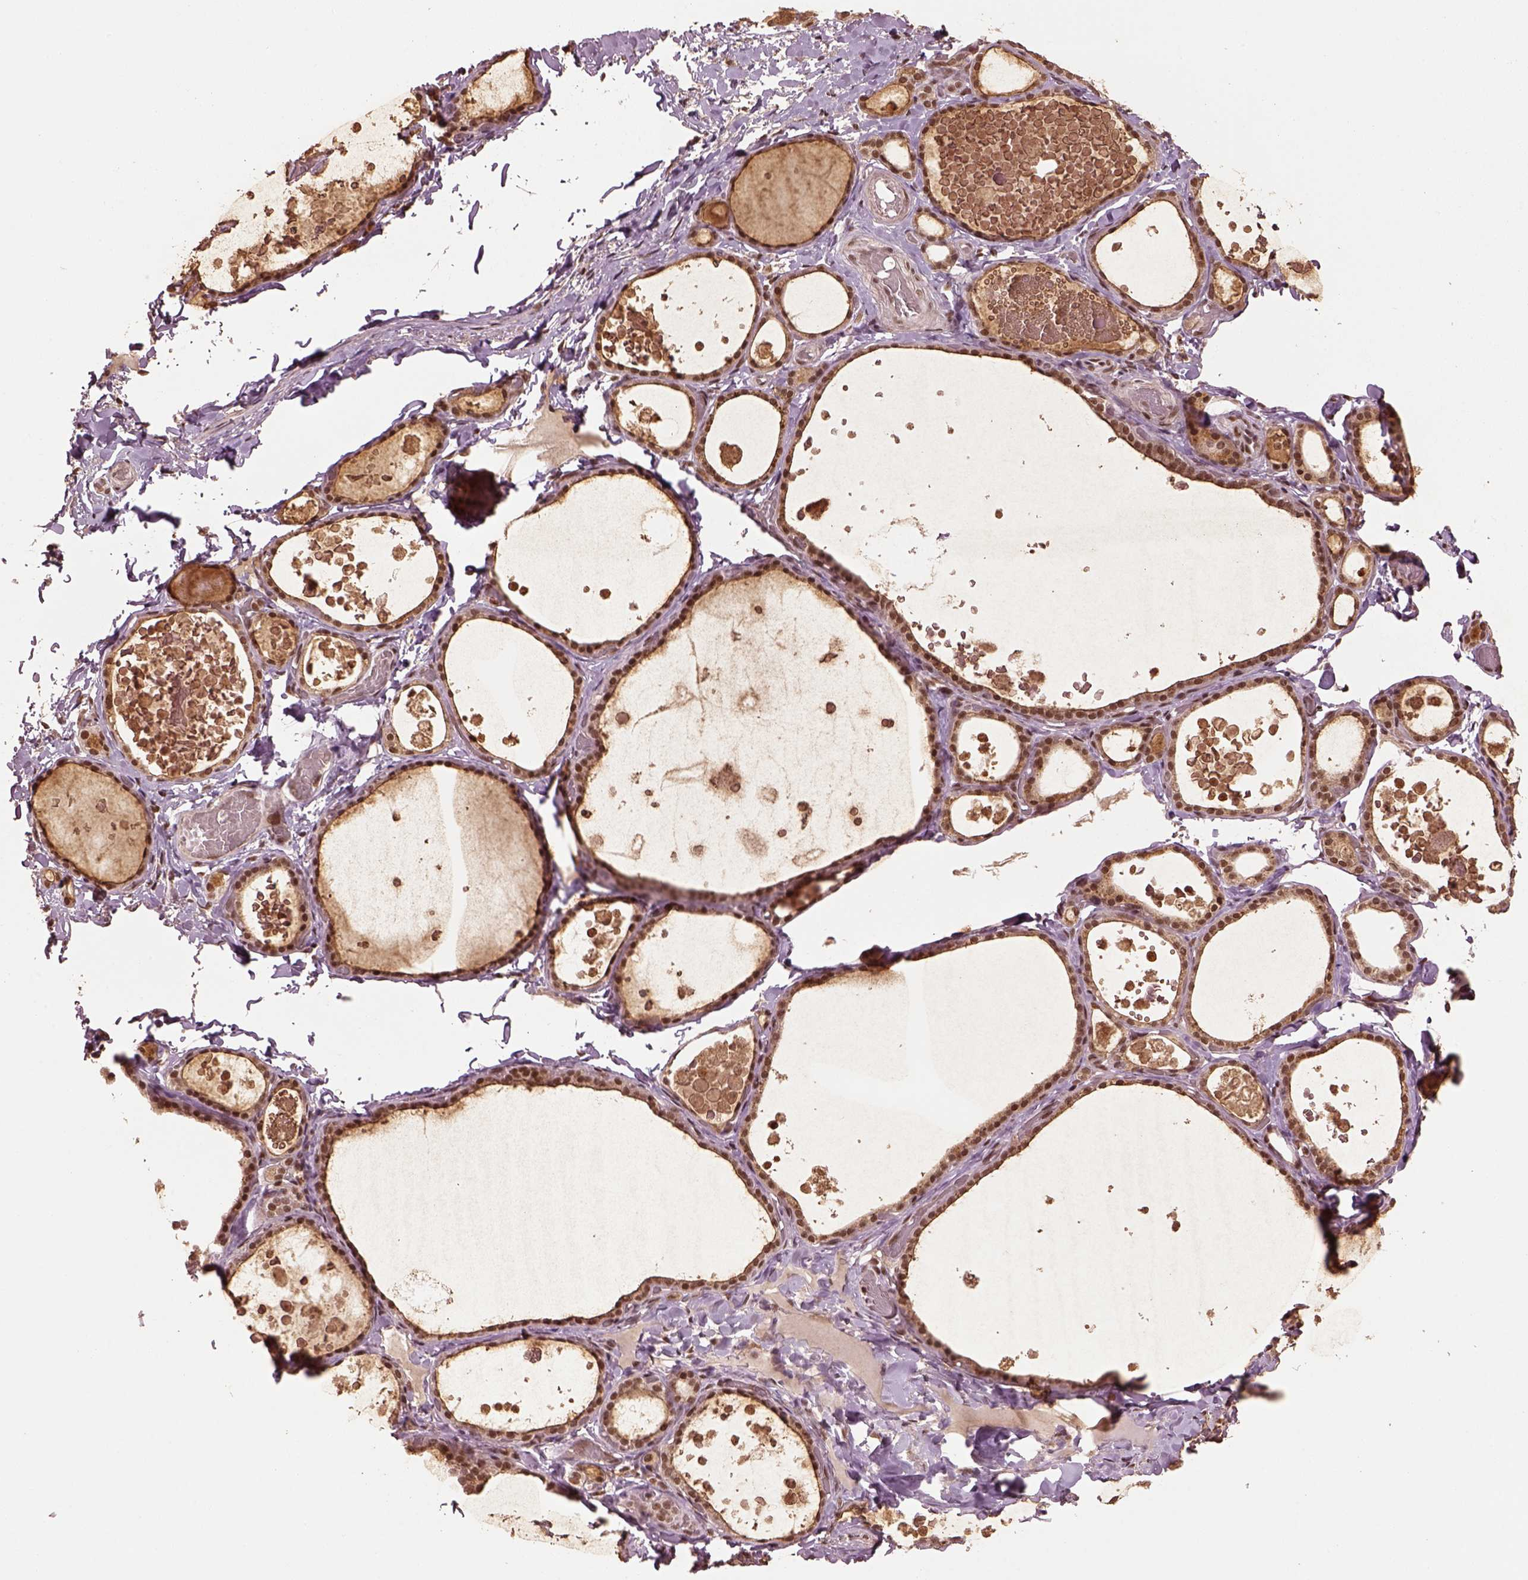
{"staining": {"intensity": "strong", "quantity": ">75%", "location": "cytoplasmic/membranous,nuclear"}, "tissue": "thyroid gland", "cell_type": "Glandular cells", "image_type": "normal", "snomed": [{"axis": "morphology", "description": "Normal tissue, NOS"}, {"axis": "topography", "description": "Thyroid gland"}], "caption": "Thyroid gland stained with a brown dye reveals strong cytoplasmic/membranous,nuclear positive expression in approximately >75% of glandular cells.", "gene": "BRD9", "patient": {"sex": "female", "age": 56}}